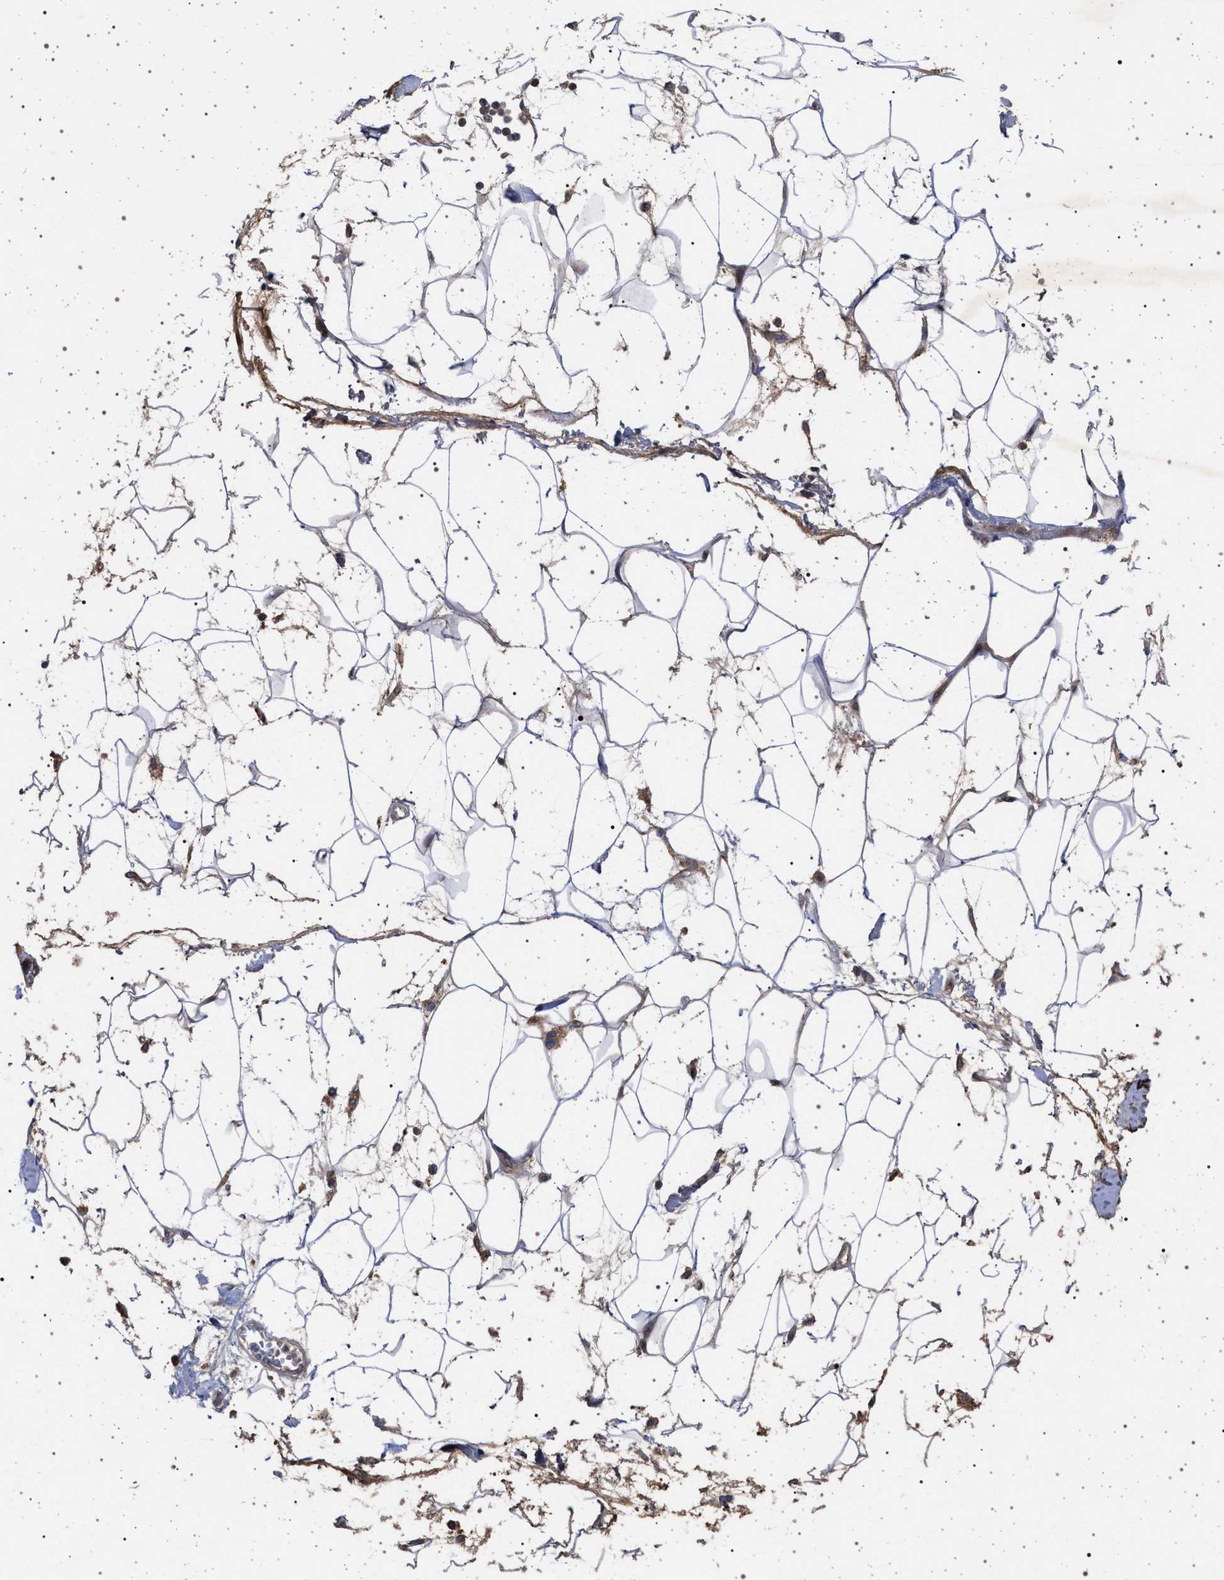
{"staining": {"intensity": "negative", "quantity": "none", "location": "none"}, "tissue": "adipose tissue", "cell_type": "Adipocytes", "image_type": "normal", "snomed": [{"axis": "morphology", "description": "Normal tissue, NOS"}, {"axis": "morphology", "description": "Adenocarcinoma, NOS"}, {"axis": "topography", "description": "Duodenum"}, {"axis": "topography", "description": "Peripheral nerve tissue"}], "caption": "IHC photomicrograph of unremarkable adipose tissue: adipose tissue stained with DAB (3,3'-diaminobenzidine) reveals no significant protein positivity in adipocytes. (Brightfield microscopy of DAB (3,3'-diaminobenzidine) immunohistochemistry (IHC) at high magnification).", "gene": "RBM48", "patient": {"sex": "female", "age": 60}}